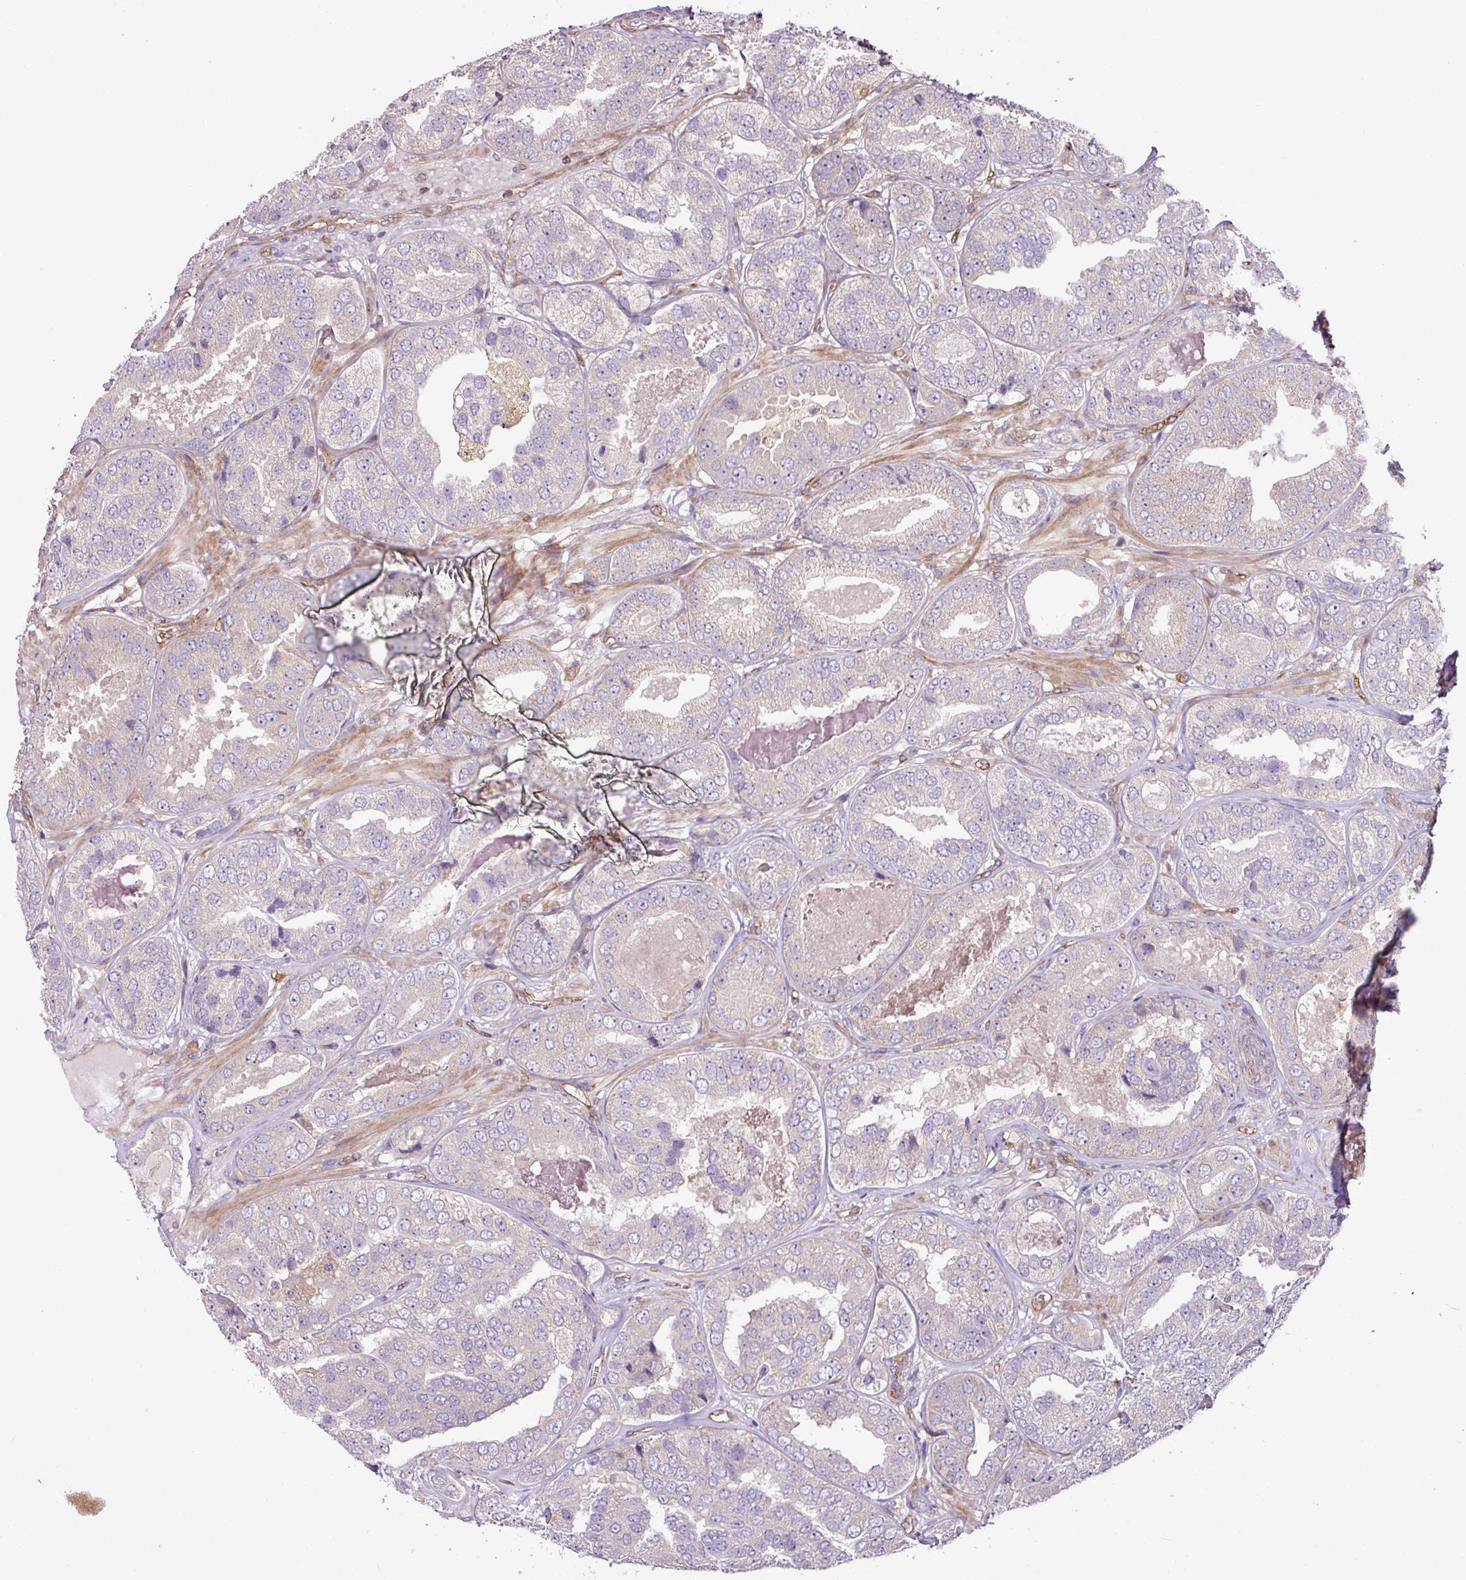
{"staining": {"intensity": "weak", "quantity": "<25%", "location": "cytoplasmic/membranous"}, "tissue": "prostate cancer", "cell_type": "Tumor cells", "image_type": "cancer", "snomed": [{"axis": "morphology", "description": "Adenocarcinoma, High grade"}, {"axis": "topography", "description": "Prostate"}], "caption": "Tumor cells show no significant expression in prostate cancer (high-grade adenocarcinoma).", "gene": "ZNF106", "patient": {"sex": "male", "age": 63}}